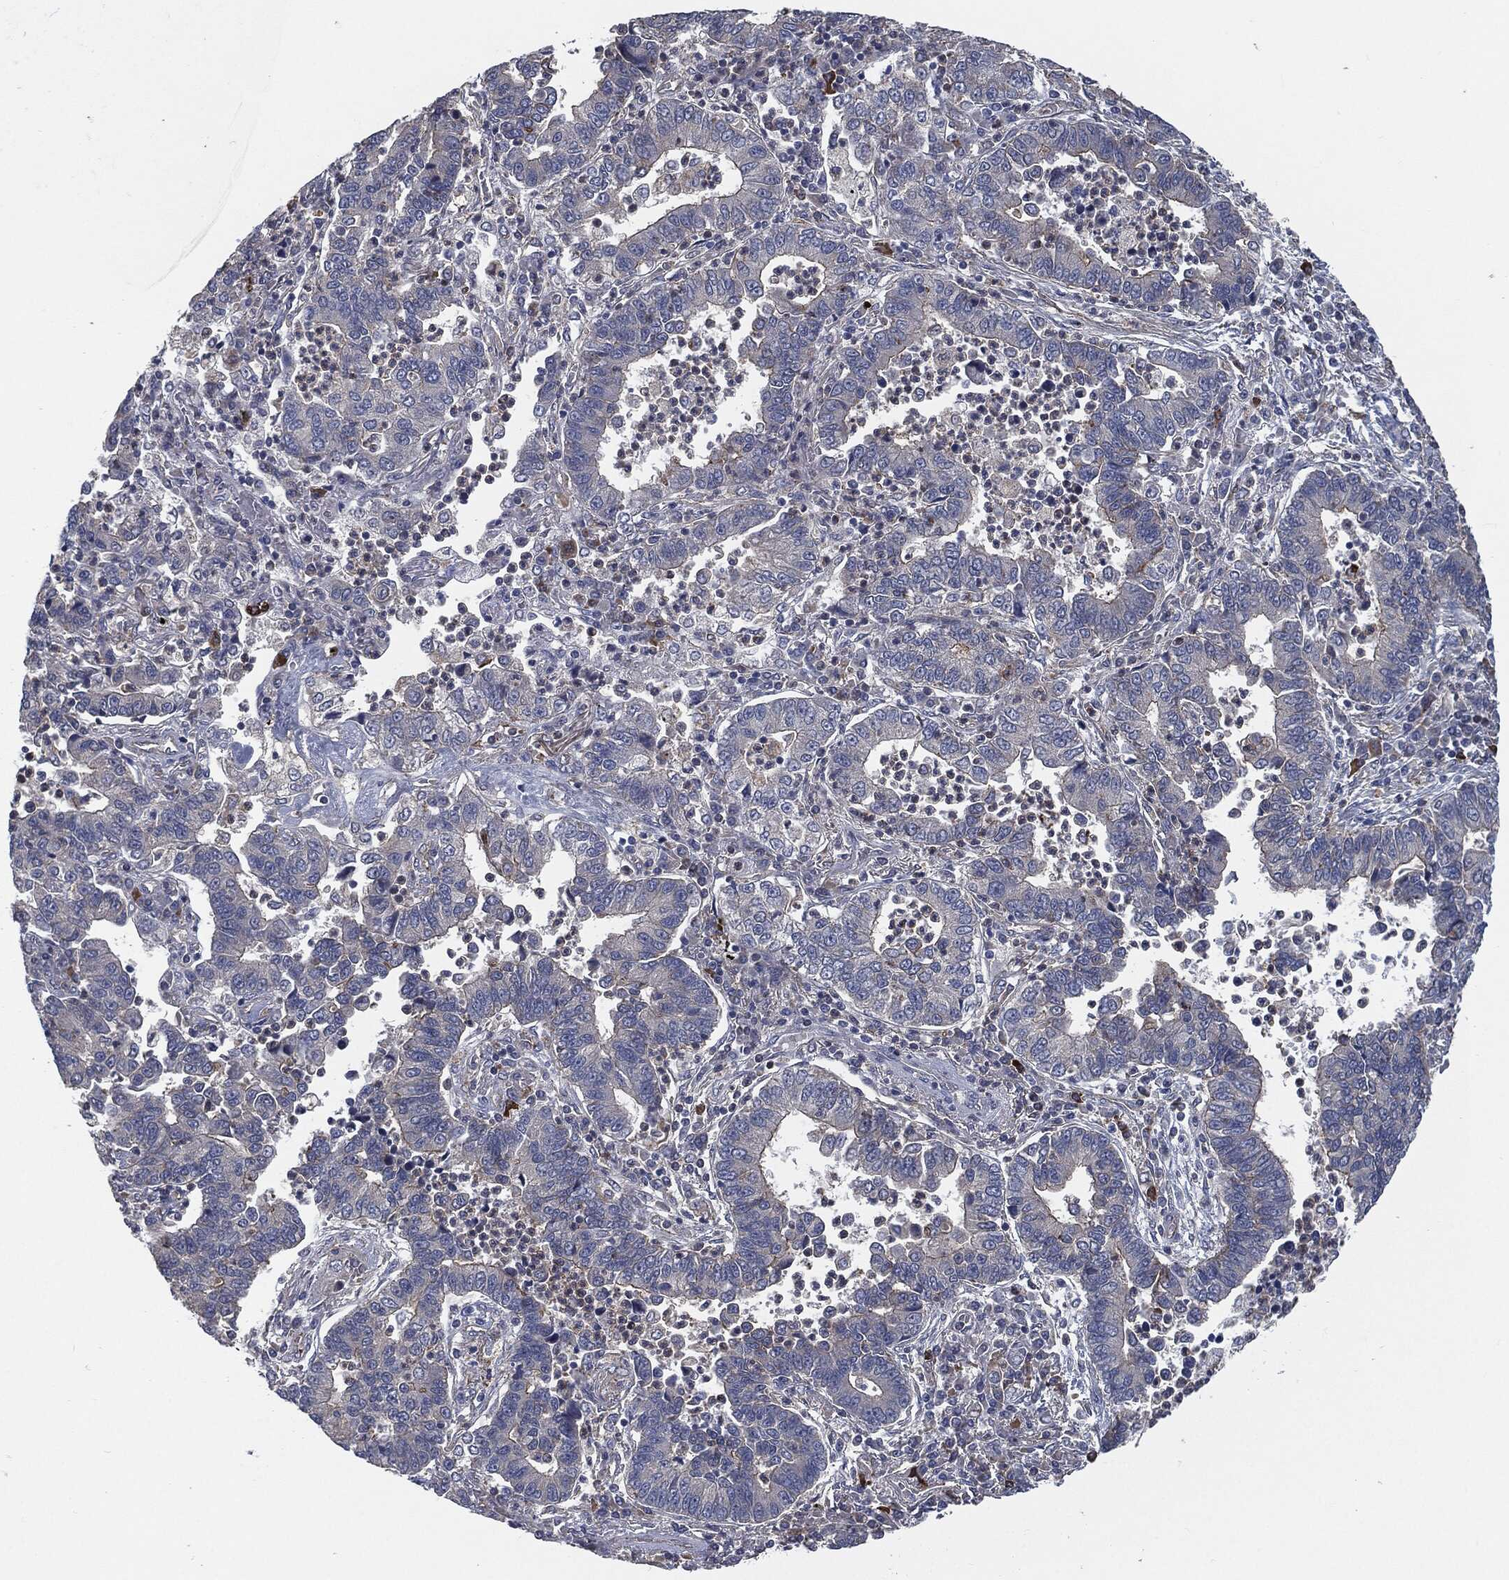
{"staining": {"intensity": "strong", "quantity": "<25%", "location": "cytoplasmic/membranous"}, "tissue": "lung cancer", "cell_type": "Tumor cells", "image_type": "cancer", "snomed": [{"axis": "morphology", "description": "Adenocarcinoma, NOS"}, {"axis": "topography", "description": "Lung"}], "caption": "Lung cancer (adenocarcinoma) was stained to show a protein in brown. There is medium levels of strong cytoplasmic/membranous staining in approximately <25% of tumor cells.", "gene": "SVIL", "patient": {"sex": "female", "age": 57}}